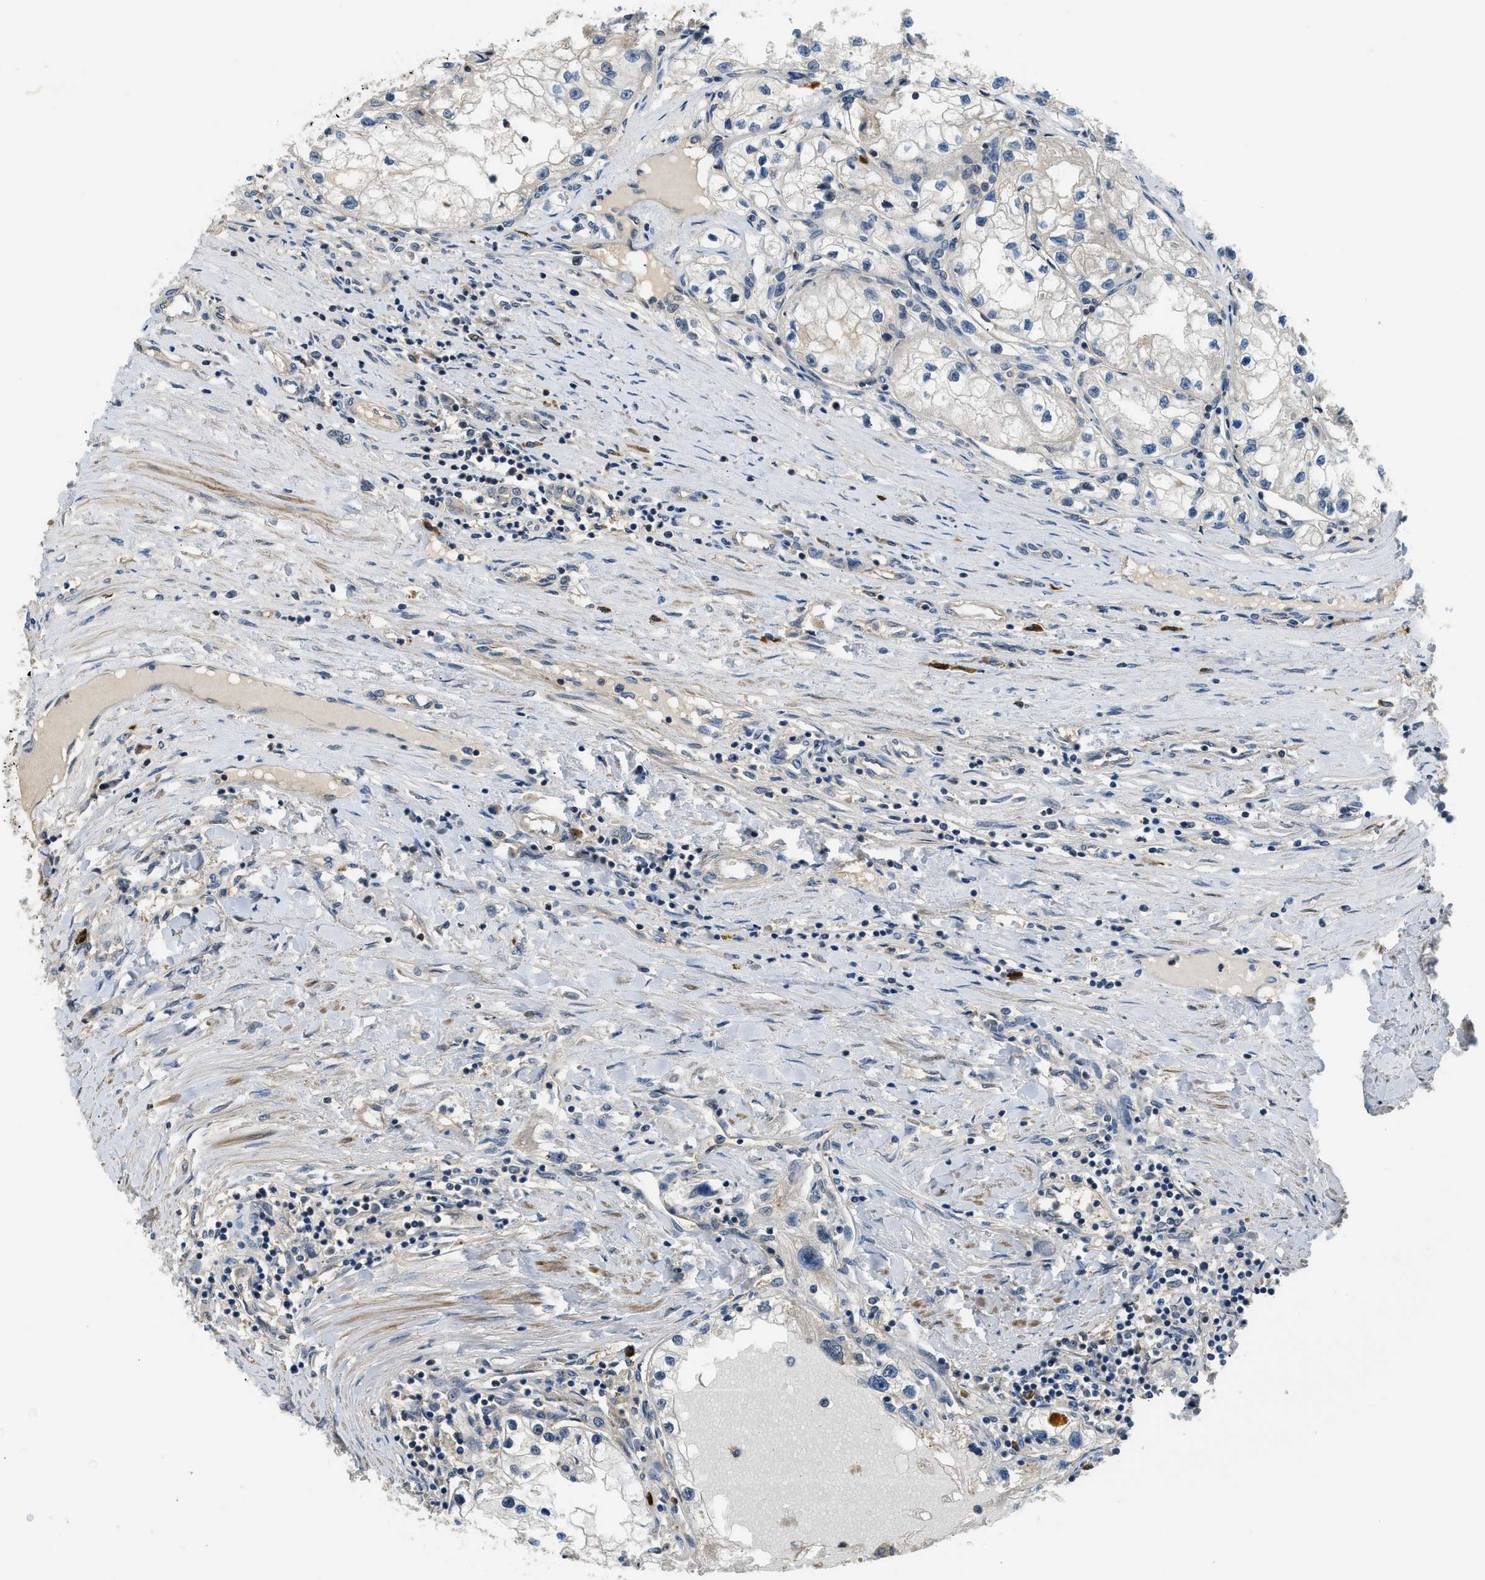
{"staining": {"intensity": "weak", "quantity": "<25%", "location": "cytoplasmic/membranous"}, "tissue": "renal cancer", "cell_type": "Tumor cells", "image_type": "cancer", "snomed": [{"axis": "morphology", "description": "Adenocarcinoma, NOS"}, {"axis": "topography", "description": "Kidney"}], "caption": "Human adenocarcinoma (renal) stained for a protein using IHC reveals no positivity in tumor cells.", "gene": "CBLB", "patient": {"sex": "male", "age": 68}}